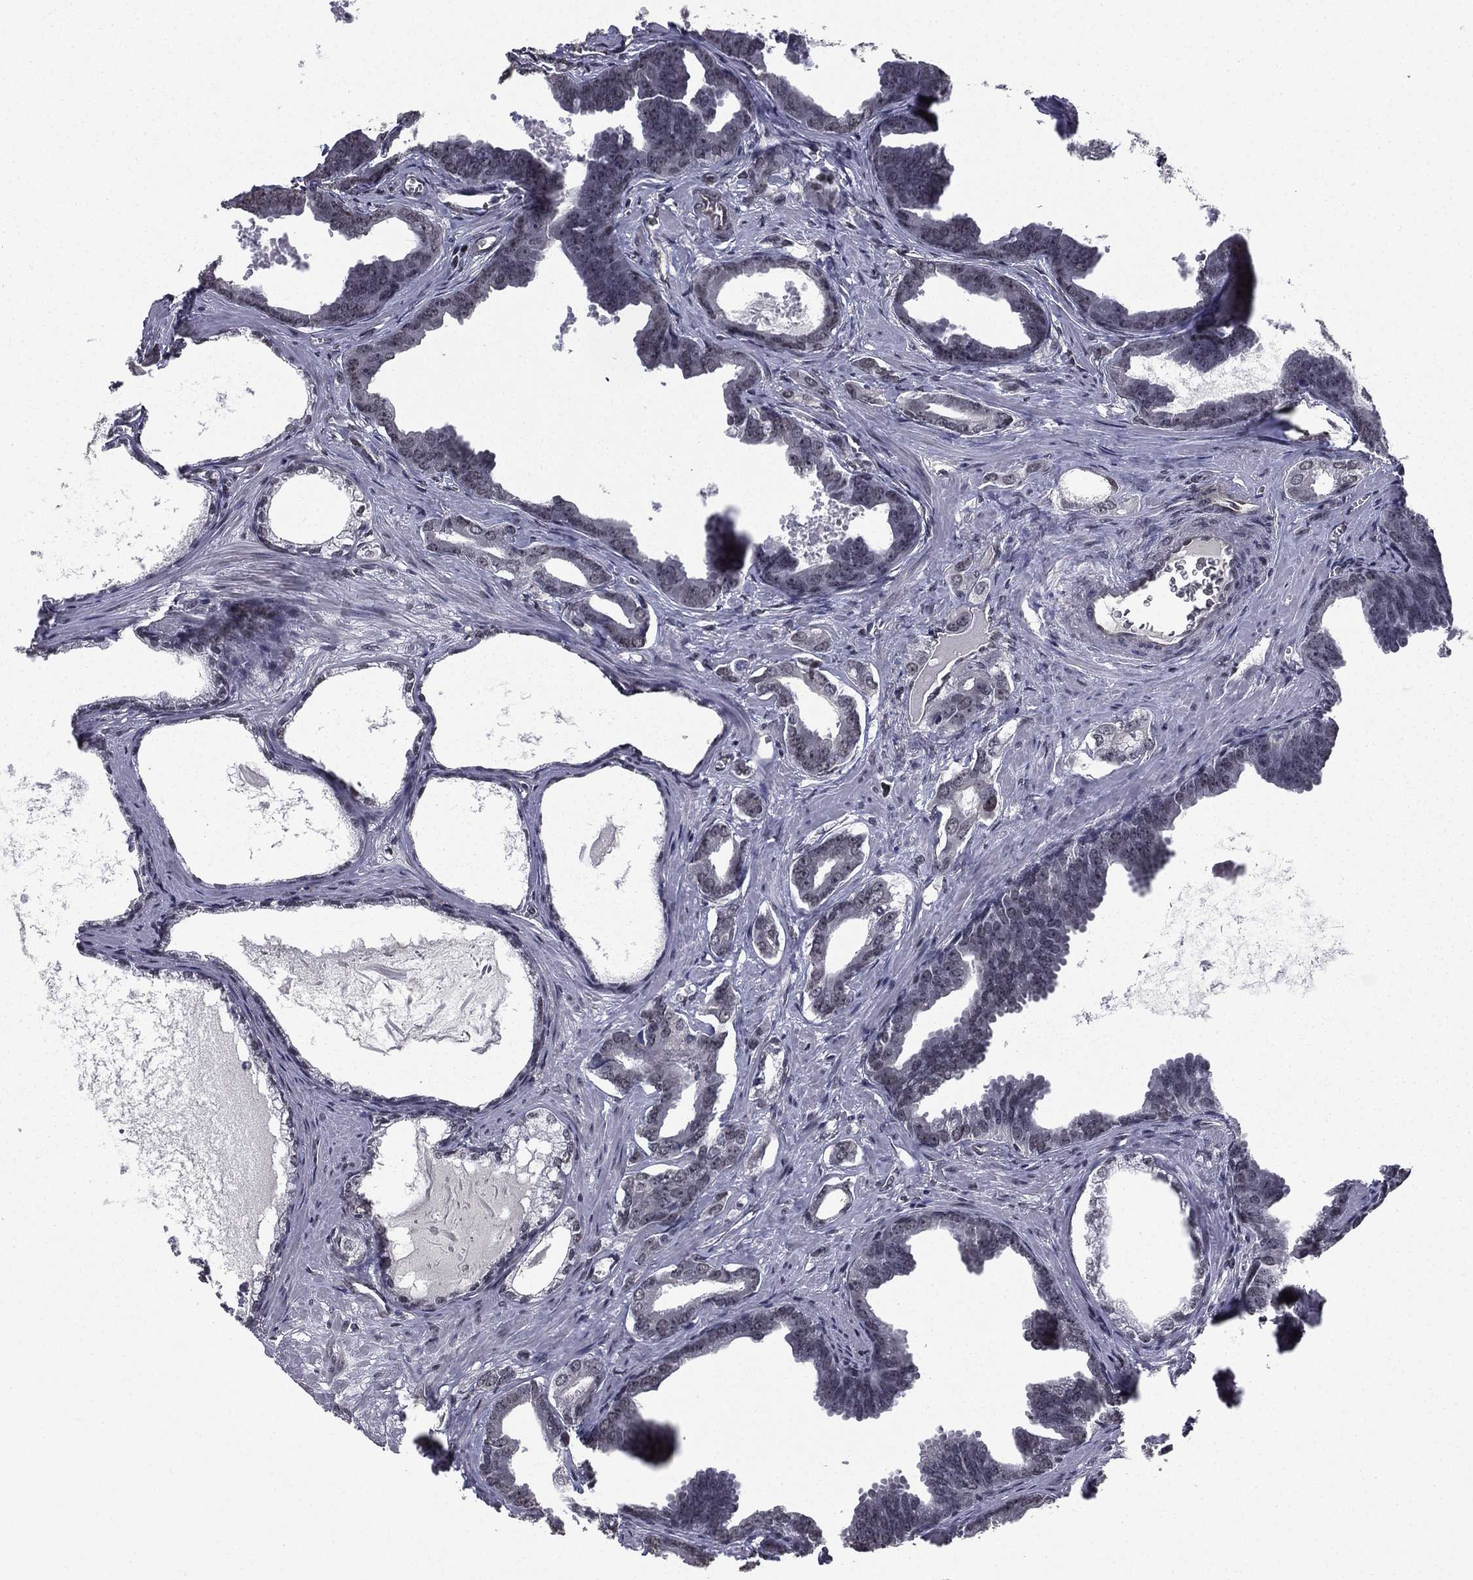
{"staining": {"intensity": "negative", "quantity": "none", "location": "none"}, "tissue": "prostate cancer", "cell_type": "Tumor cells", "image_type": "cancer", "snomed": [{"axis": "morphology", "description": "Adenocarcinoma, NOS"}, {"axis": "topography", "description": "Prostate"}], "caption": "This is an IHC micrograph of human prostate cancer (adenocarcinoma). There is no staining in tumor cells.", "gene": "RARB", "patient": {"sex": "male", "age": 66}}